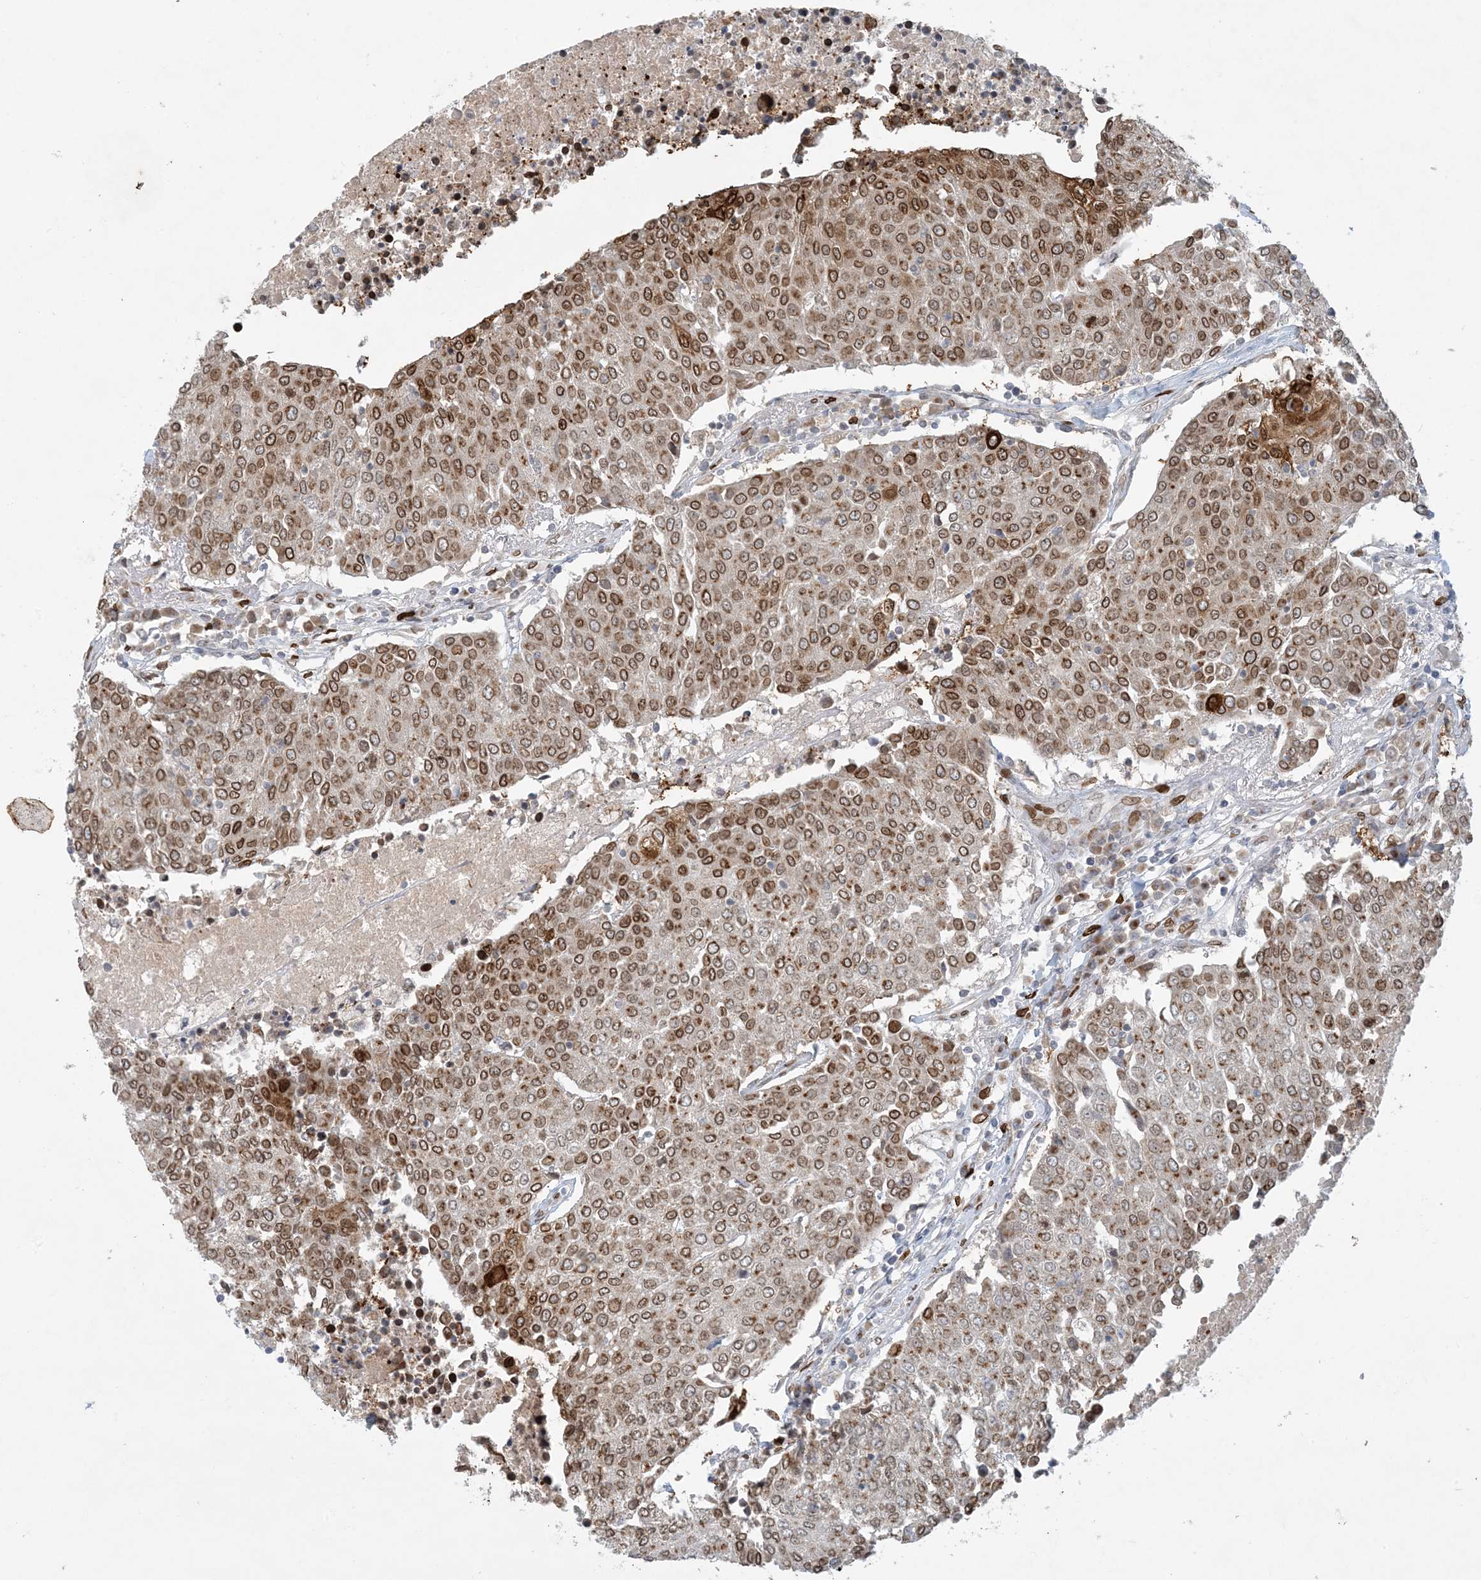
{"staining": {"intensity": "moderate", "quantity": "25%-75%", "location": "cytoplasmic/membranous,nuclear"}, "tissue": "urothelial cancer", "cell_type": "Tumor cells", "image_type": "cancer", "snomed": [{"axis": "morphology", "description": "Urothelial carcinoma, High grade"}, {"axis": "topography", "description": "Urinary bladder"}], "caption": "Protein expression analysis of urothelial carcinoma (high-grade) exhibits moderate cytoplasmic/membranous and nuclear positivity in approximately 25%-75% of tumor cells.", "gene": "SLC35A2", "patient": {"sex": "female", "age": 85}}